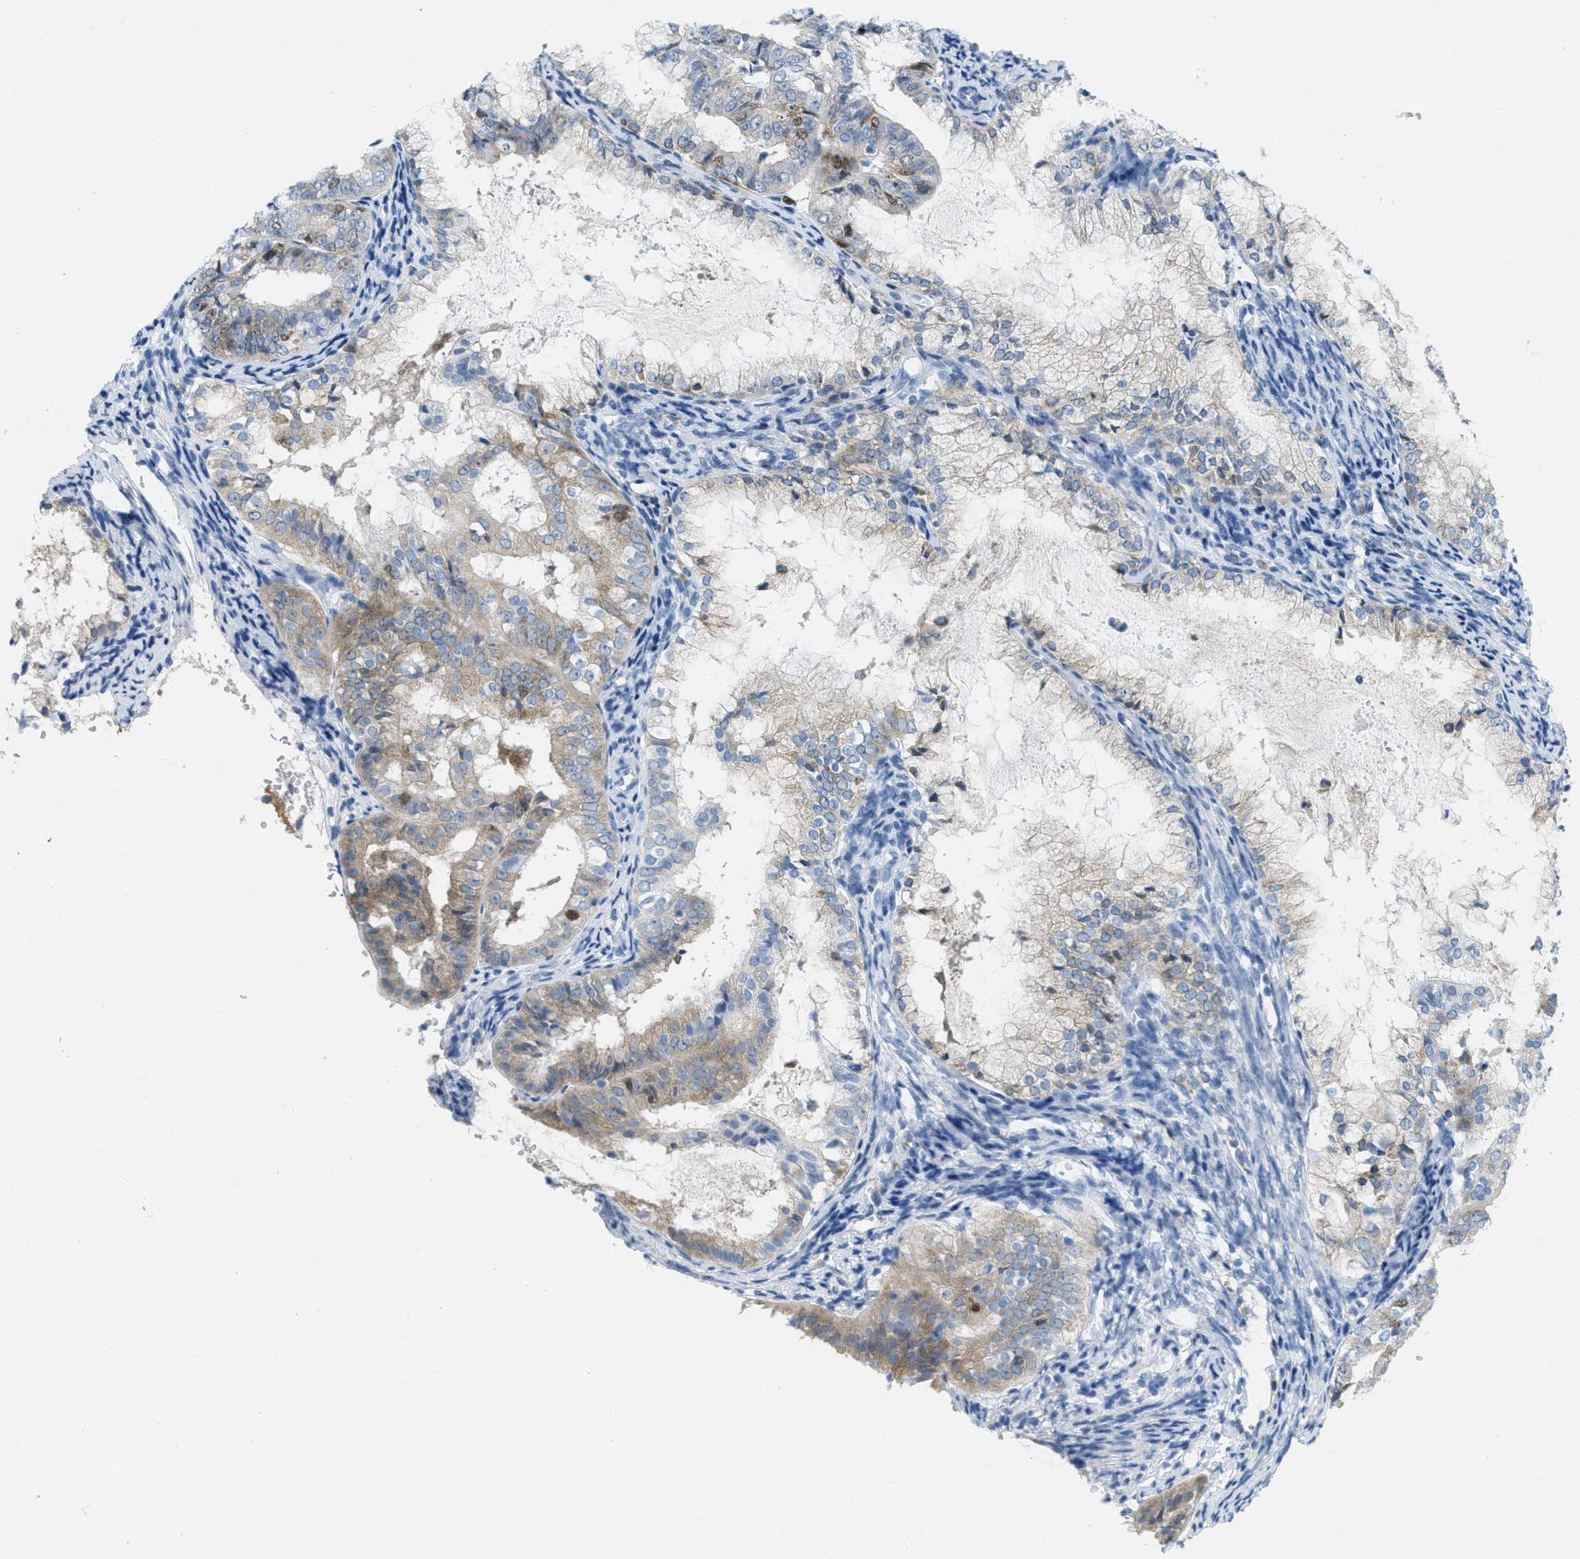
{"staining": {"intensity": "strong", "quantity": "25%-75%", "location": "cytoplasmic/membranous,nuclear"}, "tissue": "endometrial cancer", "cell_type": "Tumor cells", "image_type": "cancer", "snomed": [{"axis": "morphology", "description": "Adenocarcinoma, NOS"}, {"axis": "topography", "description": "Endometrium"}], "caption": "High-power microscopy captured an immunohistochemistry histopathology image of endometrial cancer (adenocarcinoma), revealing strong cytoplasmic/membranous and nuclear positivity in about 25%-75% of tumor cells.", "gene": "ORC6", "patient": {"sex": "female", "age": 63}}